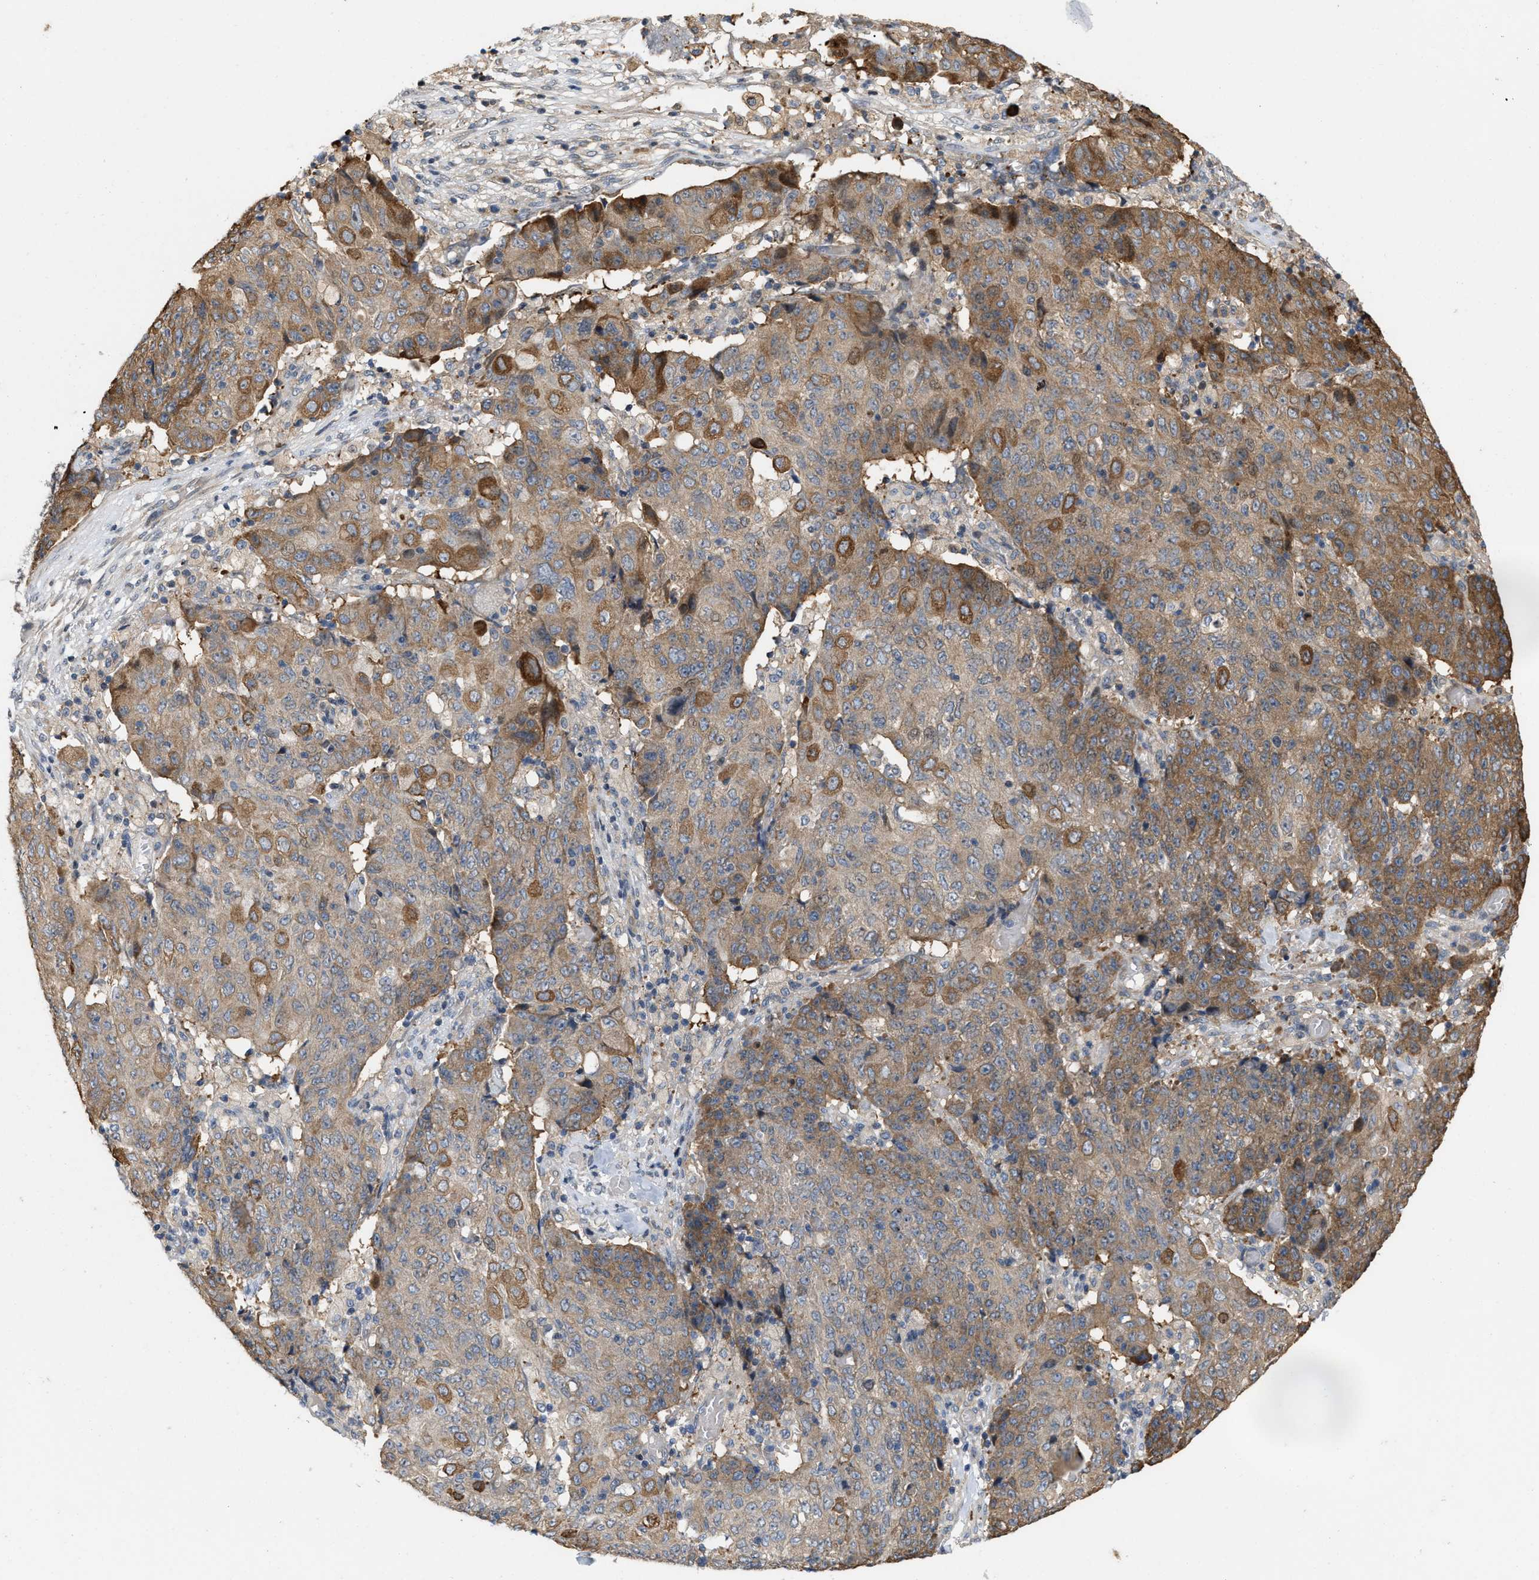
{"staining": {"intensity": "moderate", "quantity": ">75%", "location": "cytoplasmic/membranous"}, "tissue": "ovarian cancer", "cell_type": "Tumor cells", "image_type": "cancer", "snomed": [{"axis": "morphology", "description": "Carcinoma, endometroid"}, {"axis": "topography", "description": "Ovary"}], "caption": "This is a photomicrograph of immunohistochemistry staining of ovarian cancer (endometroid carcinoma), which shows moderate expression in the cytoplasmic/membranous of tumor cells.", "gene": "CSNK1A1", "patient": {"sex": "female", "age": 42}}